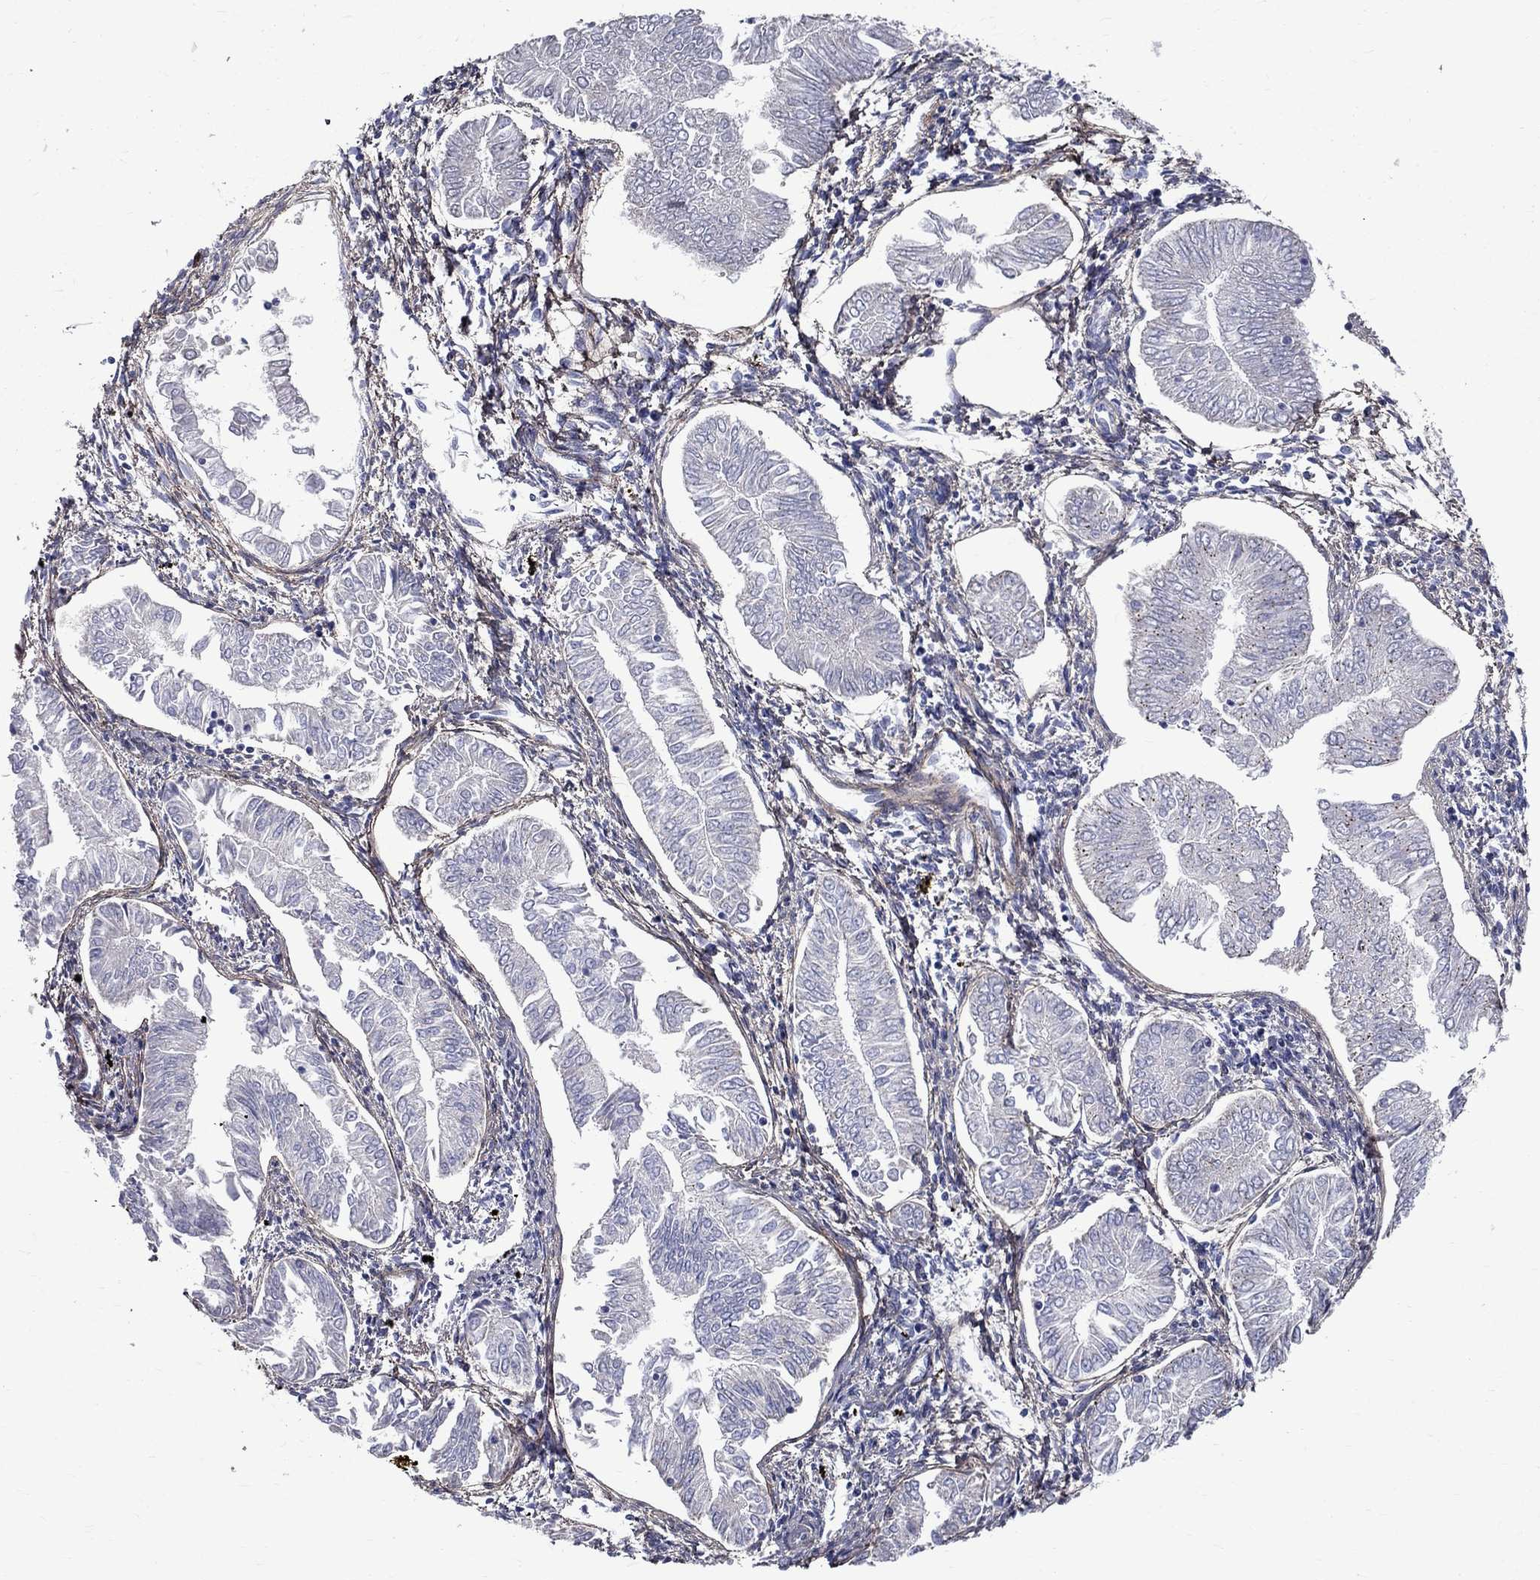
{"staining": {"intensity": "negative", "quantity": "none", "location": "none"}, "tissue": "endometrial cancer", "cell_type": "Tumor cells", "image_type": "cancer", "snomed": [{"axis": "morphology", "description": "Adenocarcinoma, NOS"}, {"axis": "topography", "description": "Endometrium"}], "caption": "The photomicrograph exhibits no significant positivity in tumor cells of endometrial cancer. The staining is performed using DAB brown chromogen with nuclei counter-stained in using hematoxylin.", "gene": "ANXA10", "patient": {"sex": "female", "age": 53}}